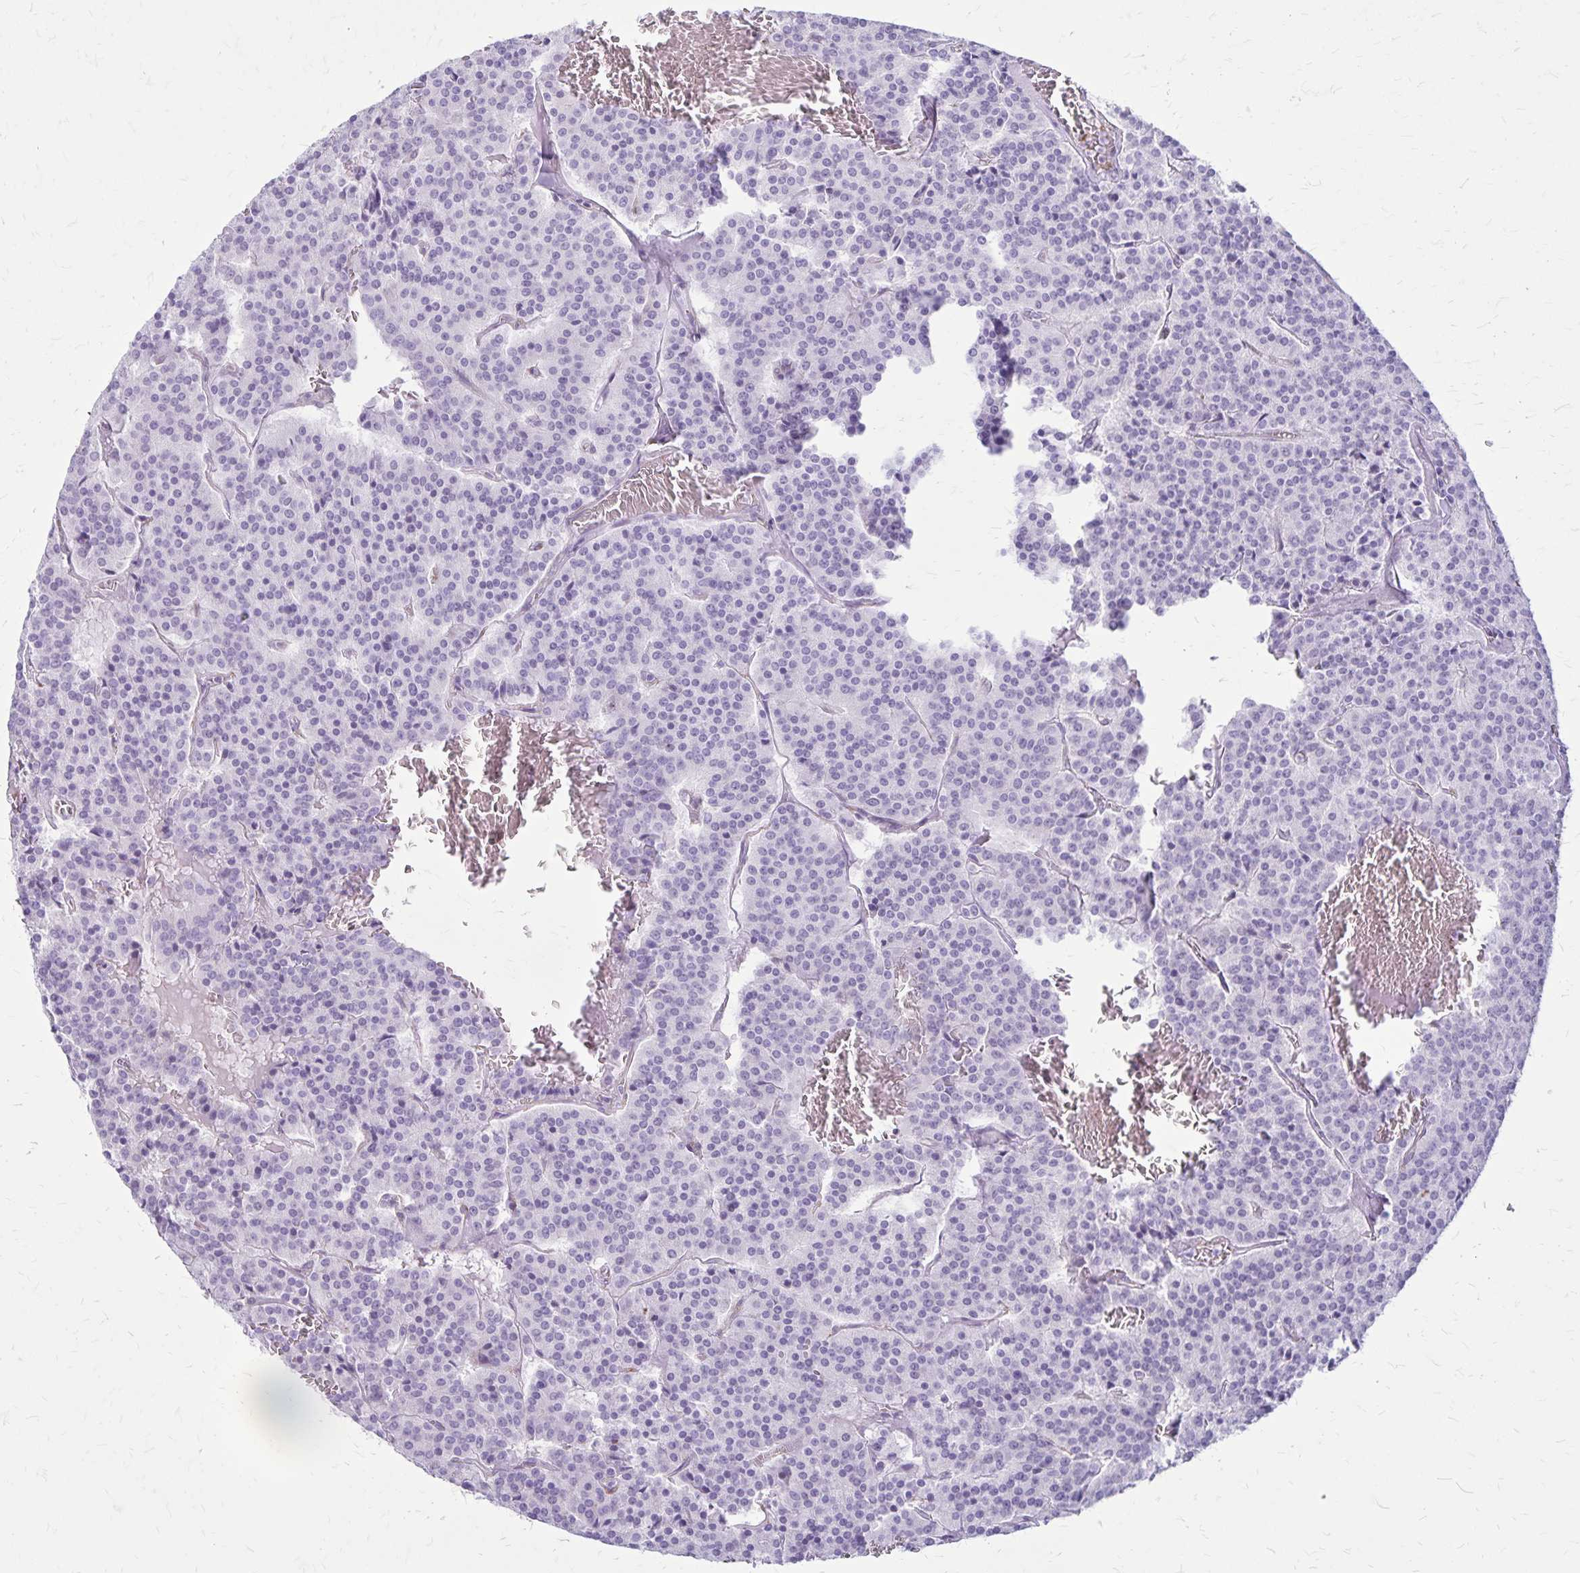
{"staining": {"intensity": "negative", "quantity": "none", "location": "none"}, "tissue": "carcinoid", "cell_type": "Tumor cells", "image_type": "cancer", "snomed": [{"axis": "morphology", "description": "Carcinoid, malignant, NOS"}, {"axis": "topography", "description": "Lung"}], "caption": "The photomicrograph reveals no staining of tumor cells in carcinoid.", "gene": "GP9", "patient": {"sex": "male", "age": 70}}